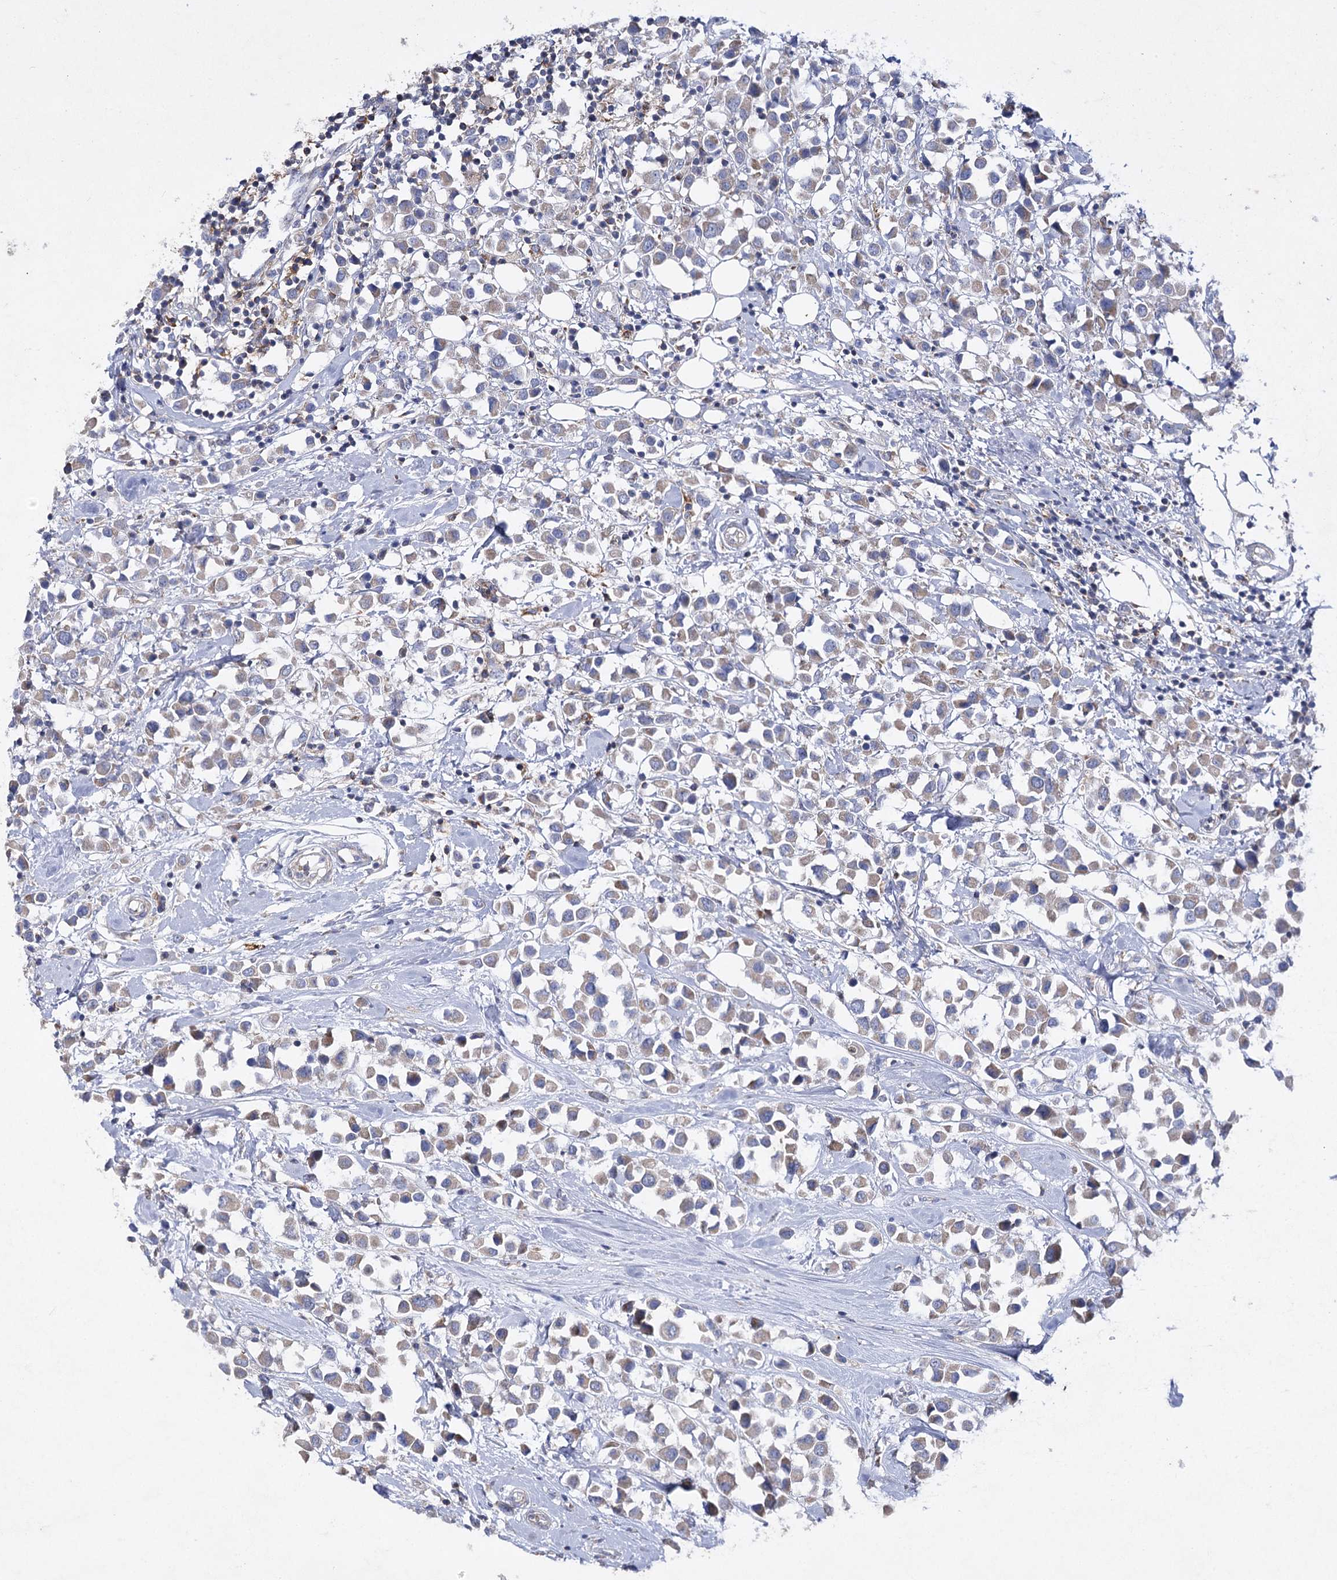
{"staining": {"intensity": "weak", "quantity": ">75%", "location": "cytoplasmic/membranous"}, "tissue": "breast cancer", "cell_type": "Tumor cells", "image_type": "cancer", "snomed": [{"axis": "morphology", "description": "Duct carcinoma"}, {"axis": "topography", "description": "Breast"}], "caption": "Protein staining exhibits weak cytoplasmic/membranous staining in approximately >75% of tumor cells in breast cancer. (DAB IHC, brown staining for protein, blue staining for nuclei).", "gene": "COX15", "patient": {"sex": "female", "age": 61}}